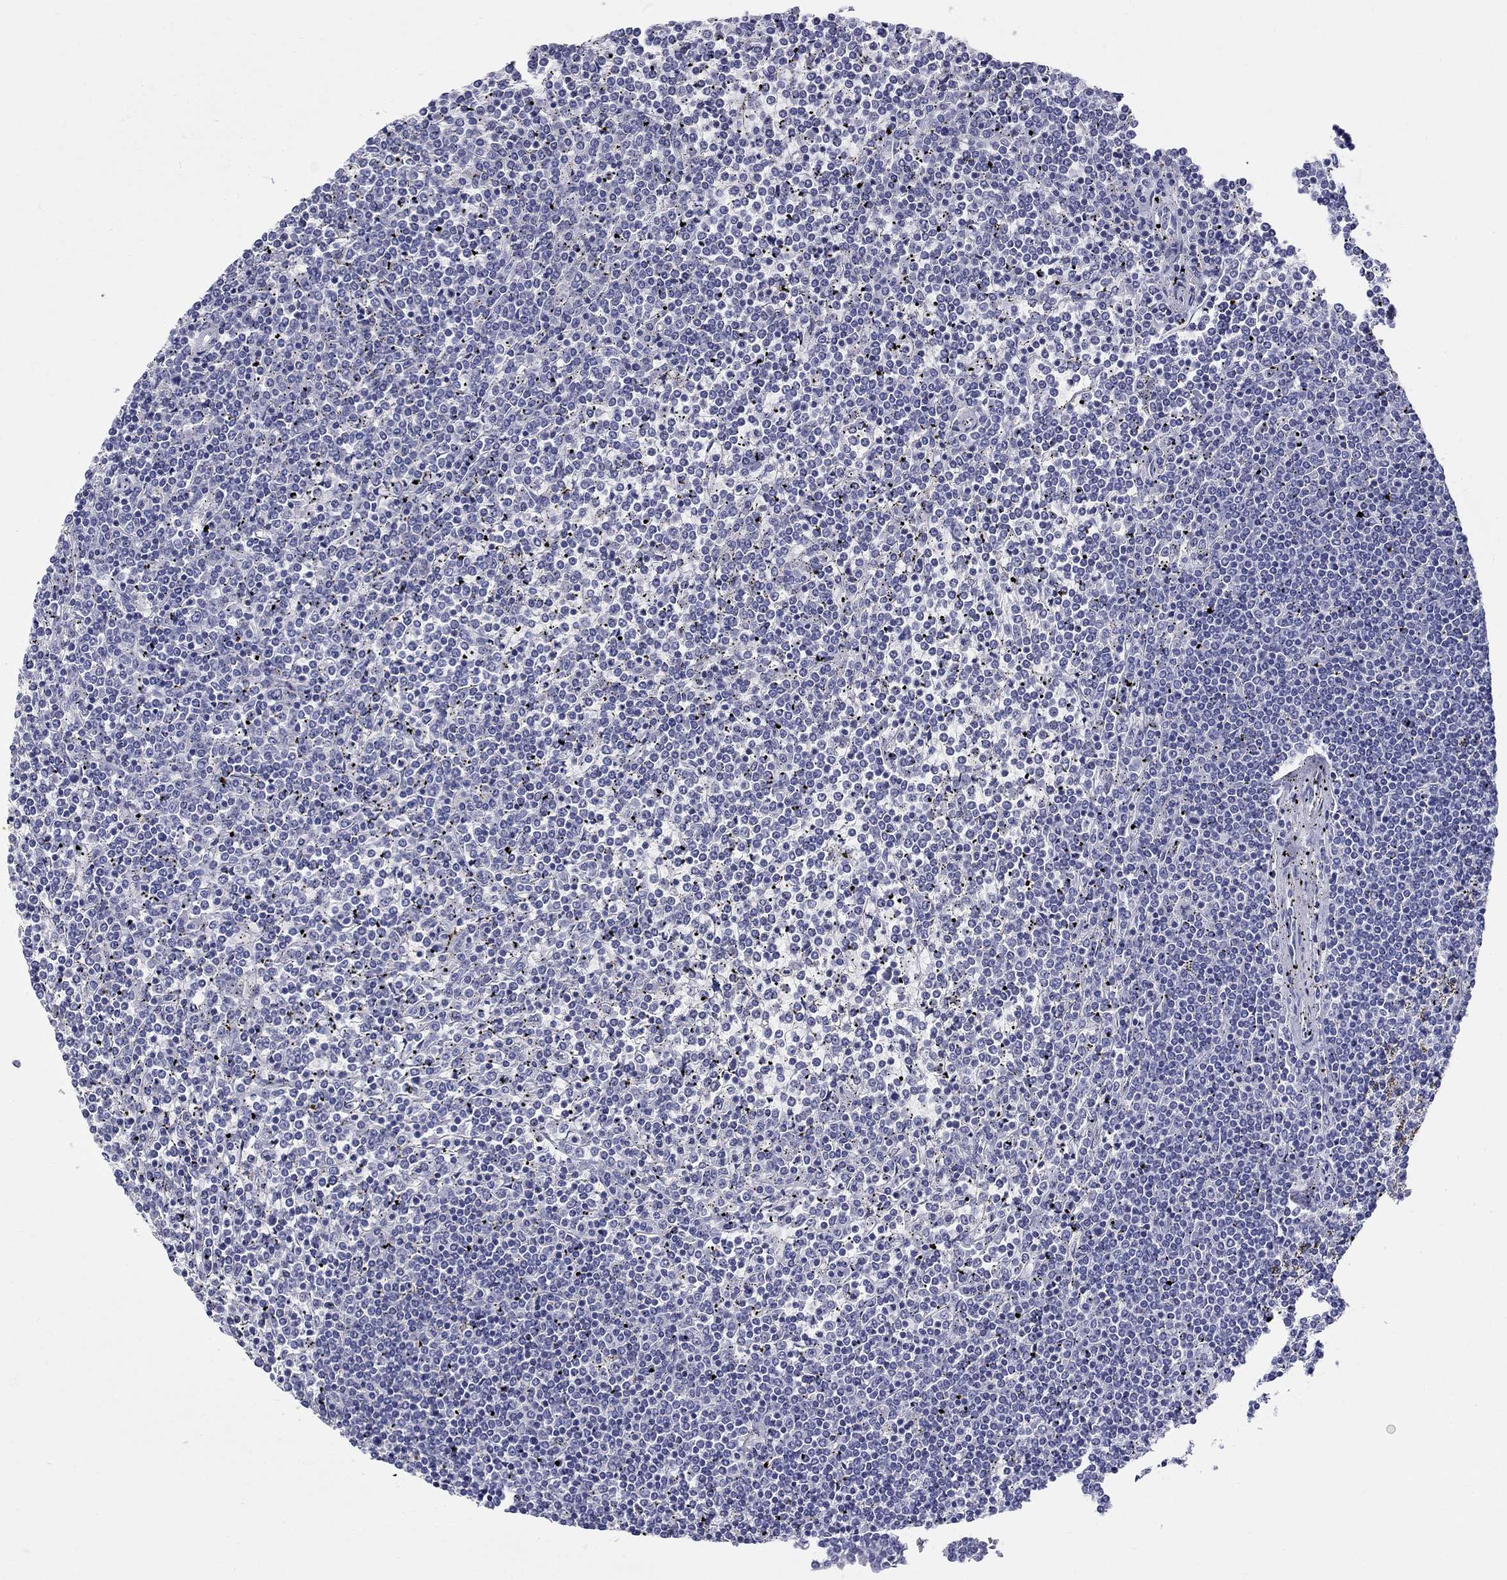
{"staining": {"intensity": "negative", "quantity": "none", "location": "none"}, "tissue": "lymphoma", "cell_type": "Tumor cells", "image_type": "cancer", "snomed": [{"axis": "morphology", "description": "Malignant lymphoma, non-Hodgkin's type, Low grade"}, {"axis": "topography", "description": "Spleen"}], "caption": "Immunohistochemistry micrograph of malignant lymphoma, non-Hodgkin's type (low-grade) stained for a protein (brown), which displays no expression in tumor cells. (DAB immunohistochemistry visualized using brightfield microscopy, high magnification).", "gene": "LAMP5", "patient": {"sex": "female", "age": 19}}